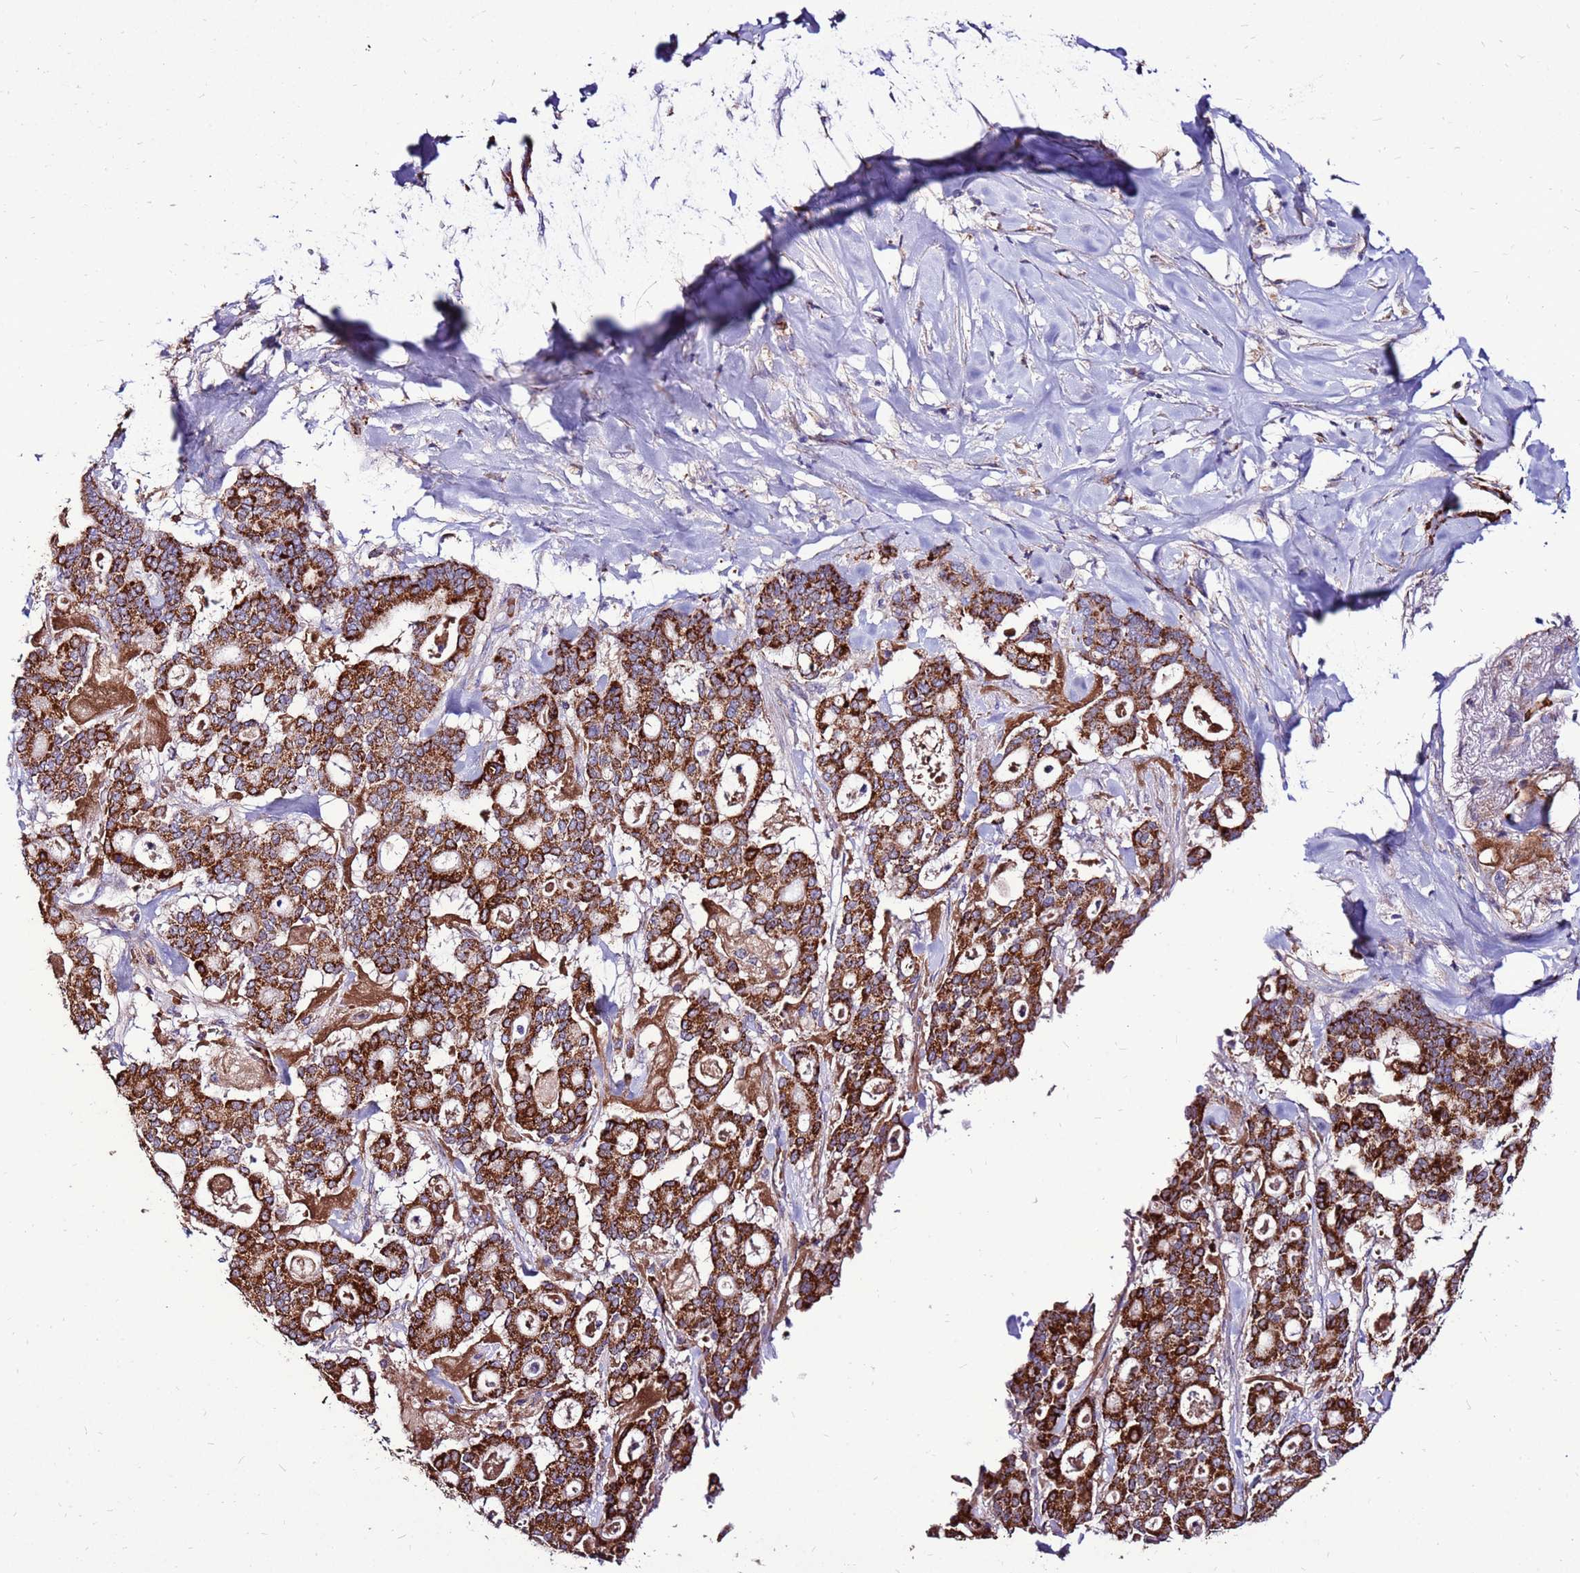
{"staining": {"intensity": "strong", "quantity": ">75%", "location": "cytoplasmic/membranous"}, "tissue": "pancreatic cancer", "cell_type": "Tumor cells", "image_type": "cancer", "snomed": [{"axis": "morphology", "description": "Adenocarcinoma, NOS"}, {"axis": "topography", "description": "Pancreas"}], "caption": "Pancreatic cancer stained with a brown dye reveals strong cytoplasmic/membranous positive positivity in about >75% of tumor cells.", "gene": "SPSB3", "patient": {"sex": "male", "age": 63}}